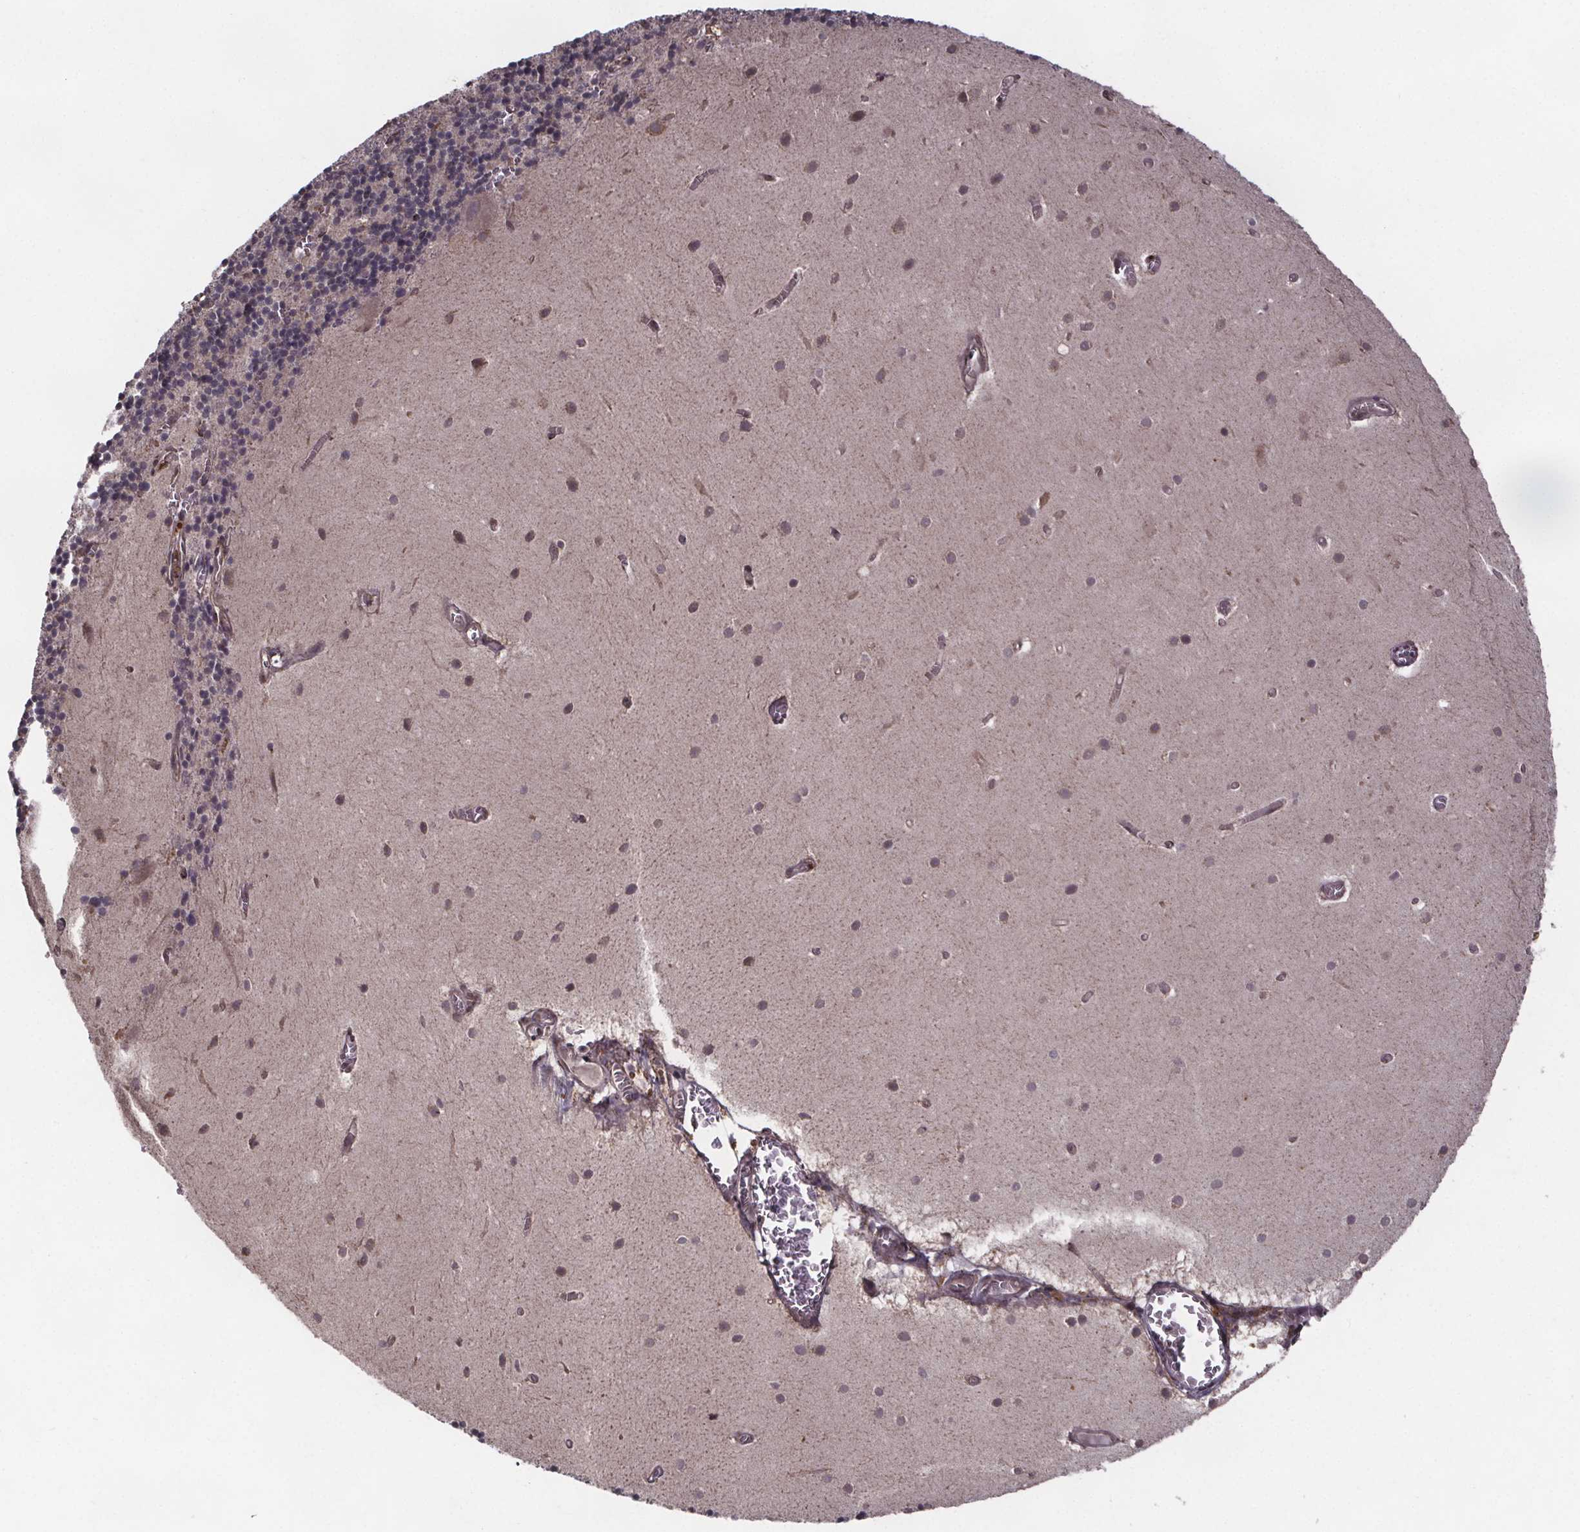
{"staining": {"intensity": "weak", "quantity": ">75%", "location": "cytoplasmic/membranous"}, "tissue": "cerebellum", "cell_type": "Cells in granular layer", "image_type": "normal", "snomed": [{"axis": "morphology", "description": "Normal tissue, NOS"}, {"axis": "topography", "description": "Cerebellum"}], "caption": "Immunohistochemistry (IHC) staining of benign cerebellum, which demonstrates low levels of weak cytoplasmic/membranous staining in about >75% of cells in granular layer indicating weak cytoplasmic/membranous protein staining. The staining was performed using DAB (brown) for protein detection and nuclei were counterstained in hematoxylin (blue).", "gene": "SAT1", "patient": {"sex": "male", "age": 70}}